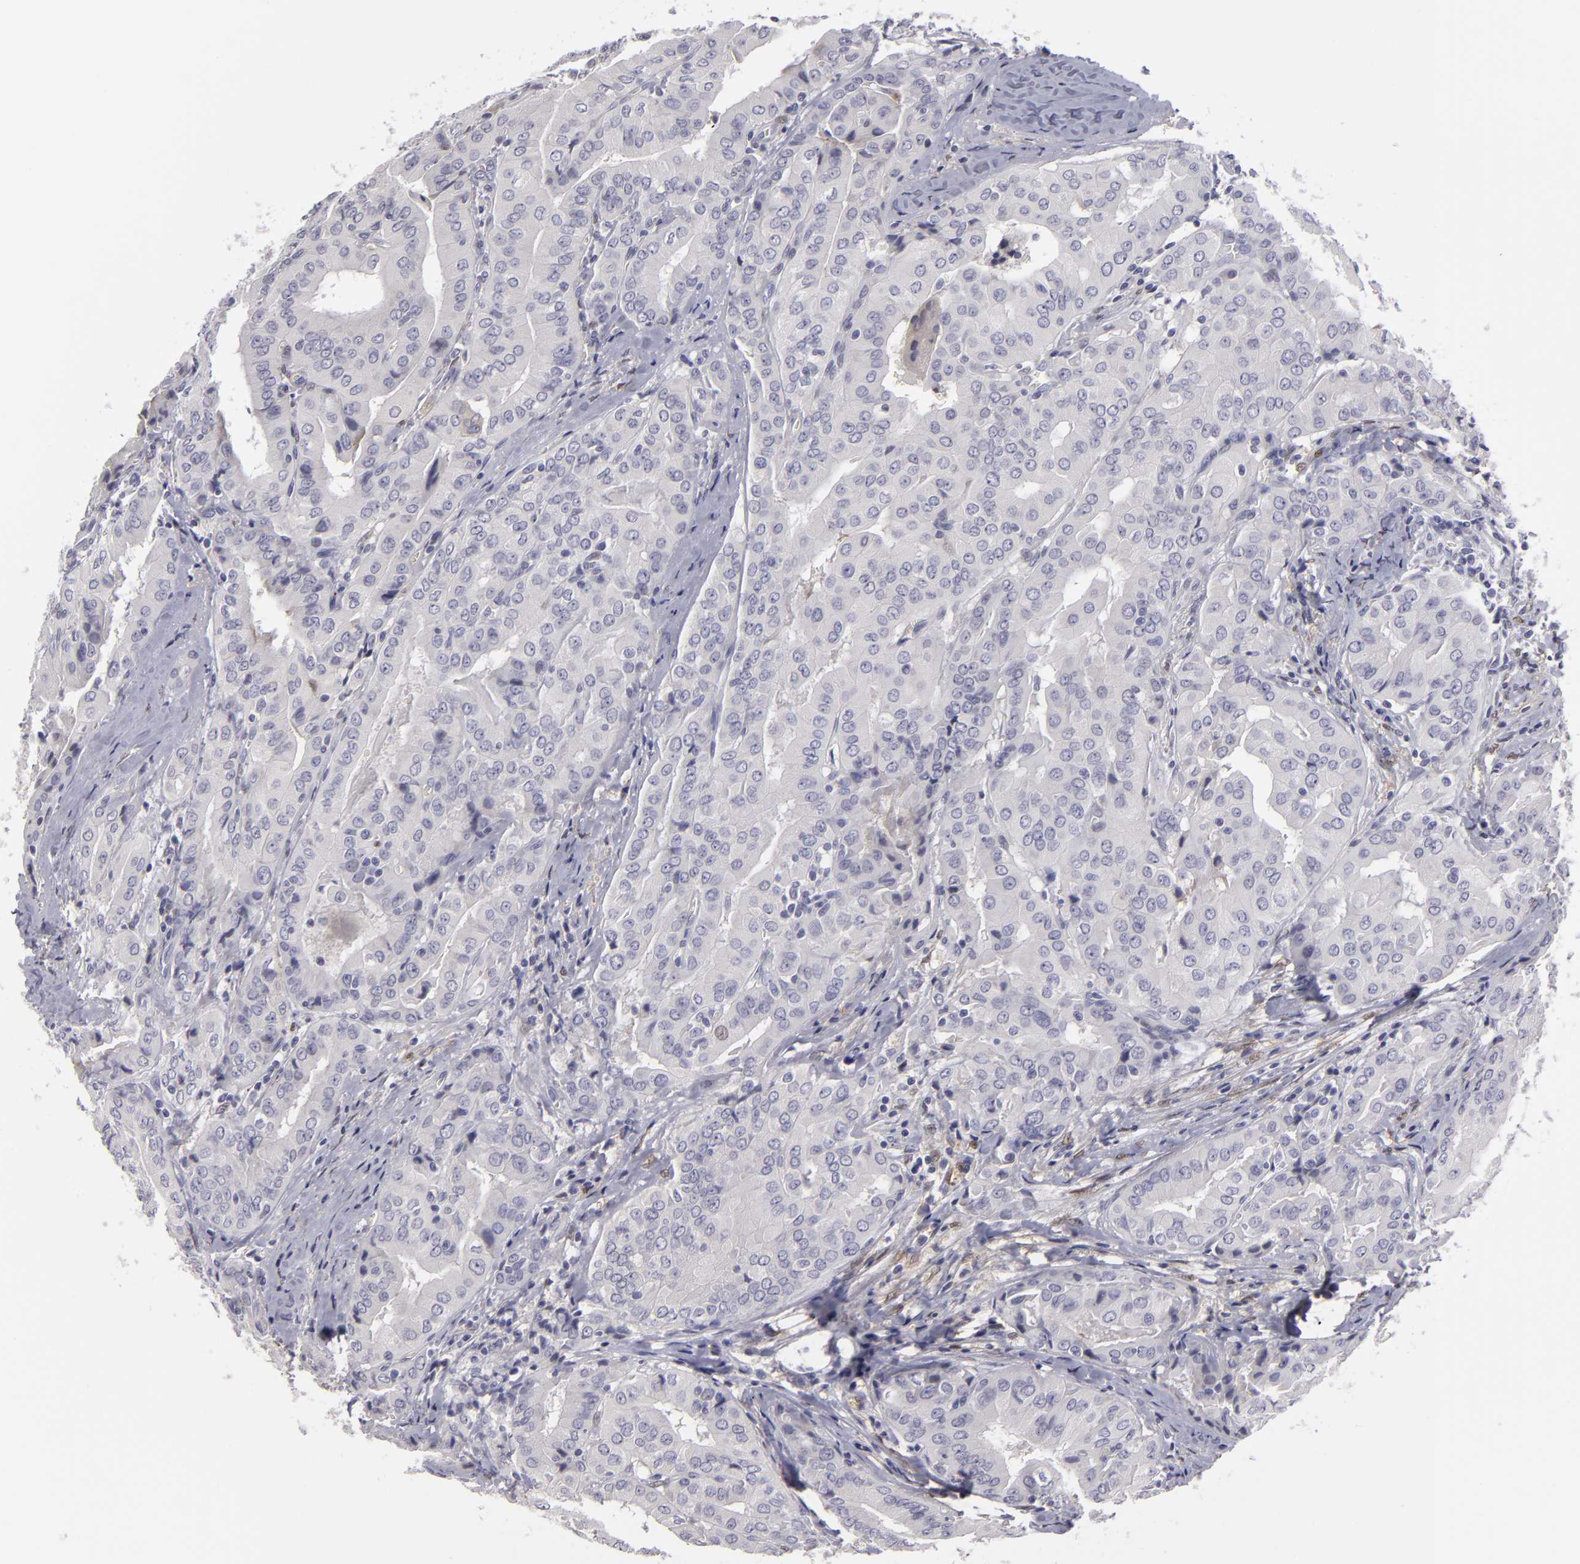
{"staining": {"intensity": "negative", "quantity": "none", "location": "none"}, "tissue": "thyroid cancer", "cell_type": "Tumor cells", "image_type": "cancer", "snomed": [{"axis": "morphology", "description": "Papillary adenocarcinoma, NOS"}, {"axis": "topography", "description": "Thyroid gland"}], "caption": "High power microscopy photomicrograph of an immunohistochemistry (IHC) histopathology image of thyroid cancer, revealing no significant expression in tumor cells.", "gene": "EFS", "patient": {"sex": "female", "age": 71}}